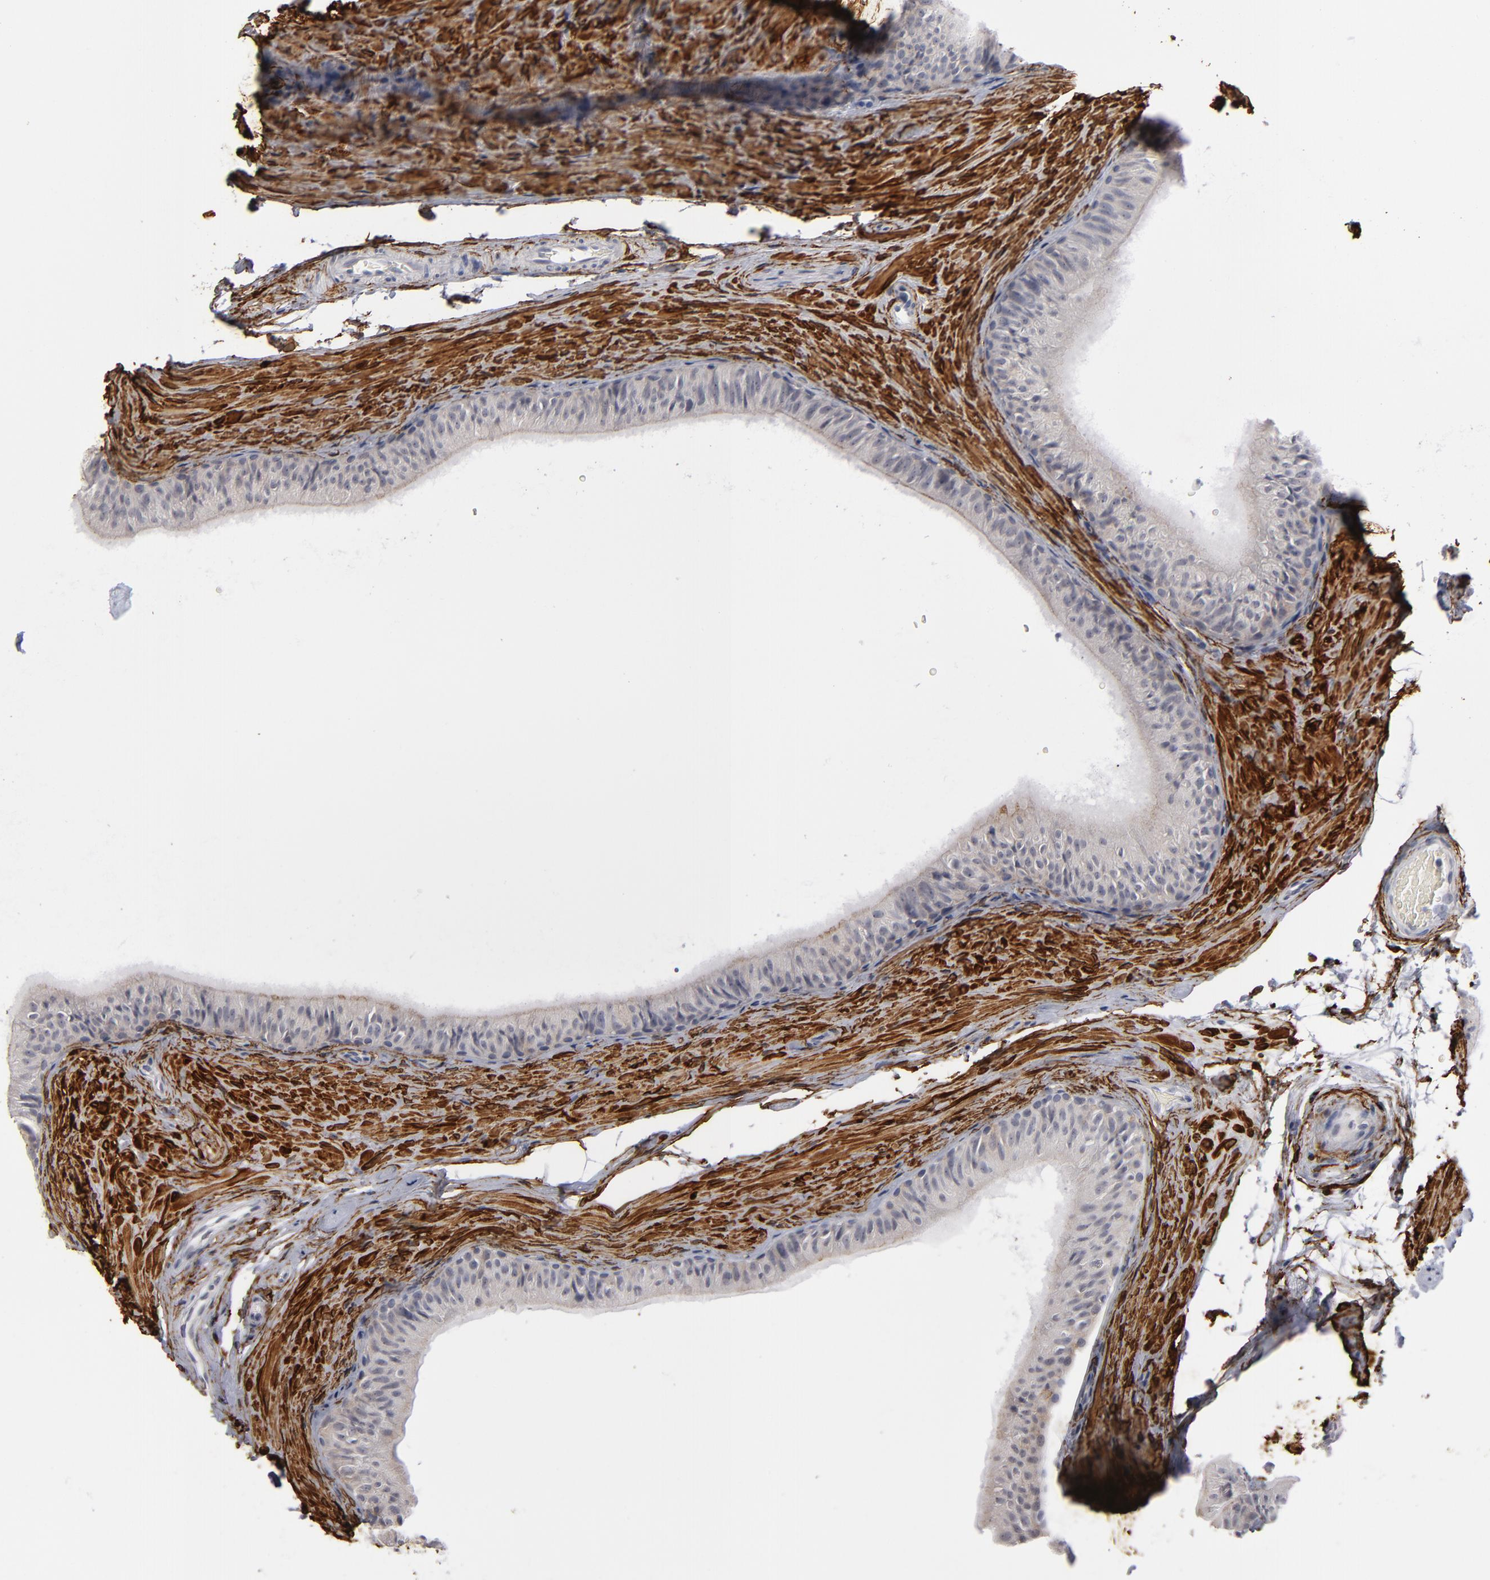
{"staining": {"intensity": "negative", "quantity": "none", "location": "none"}, "tissue": "epididymis", "cell_type": "Glandular cells", "image_type": "normal", "snomed": [{"axis": "morphology", "description": "Normal tissue, NOS"}, {"axis": "topography", "description": "Testis"}, {"axis": "topography", "description": "Epididymis"}], "caption": "DAB (3,3'-diaminobenzidine) immunohistochemical staining of normal epididymis exhibits no significant expression in glandular cells. The staining was performed using DAB (3,3'-diaminobenzidine) to visualize the protein expression in brown, while the nuclei were stained in blue with hematoxylin (Magnification: 20x).", "gene": "KIAA1210", "patient": {"sex": "male", "age": 36}}